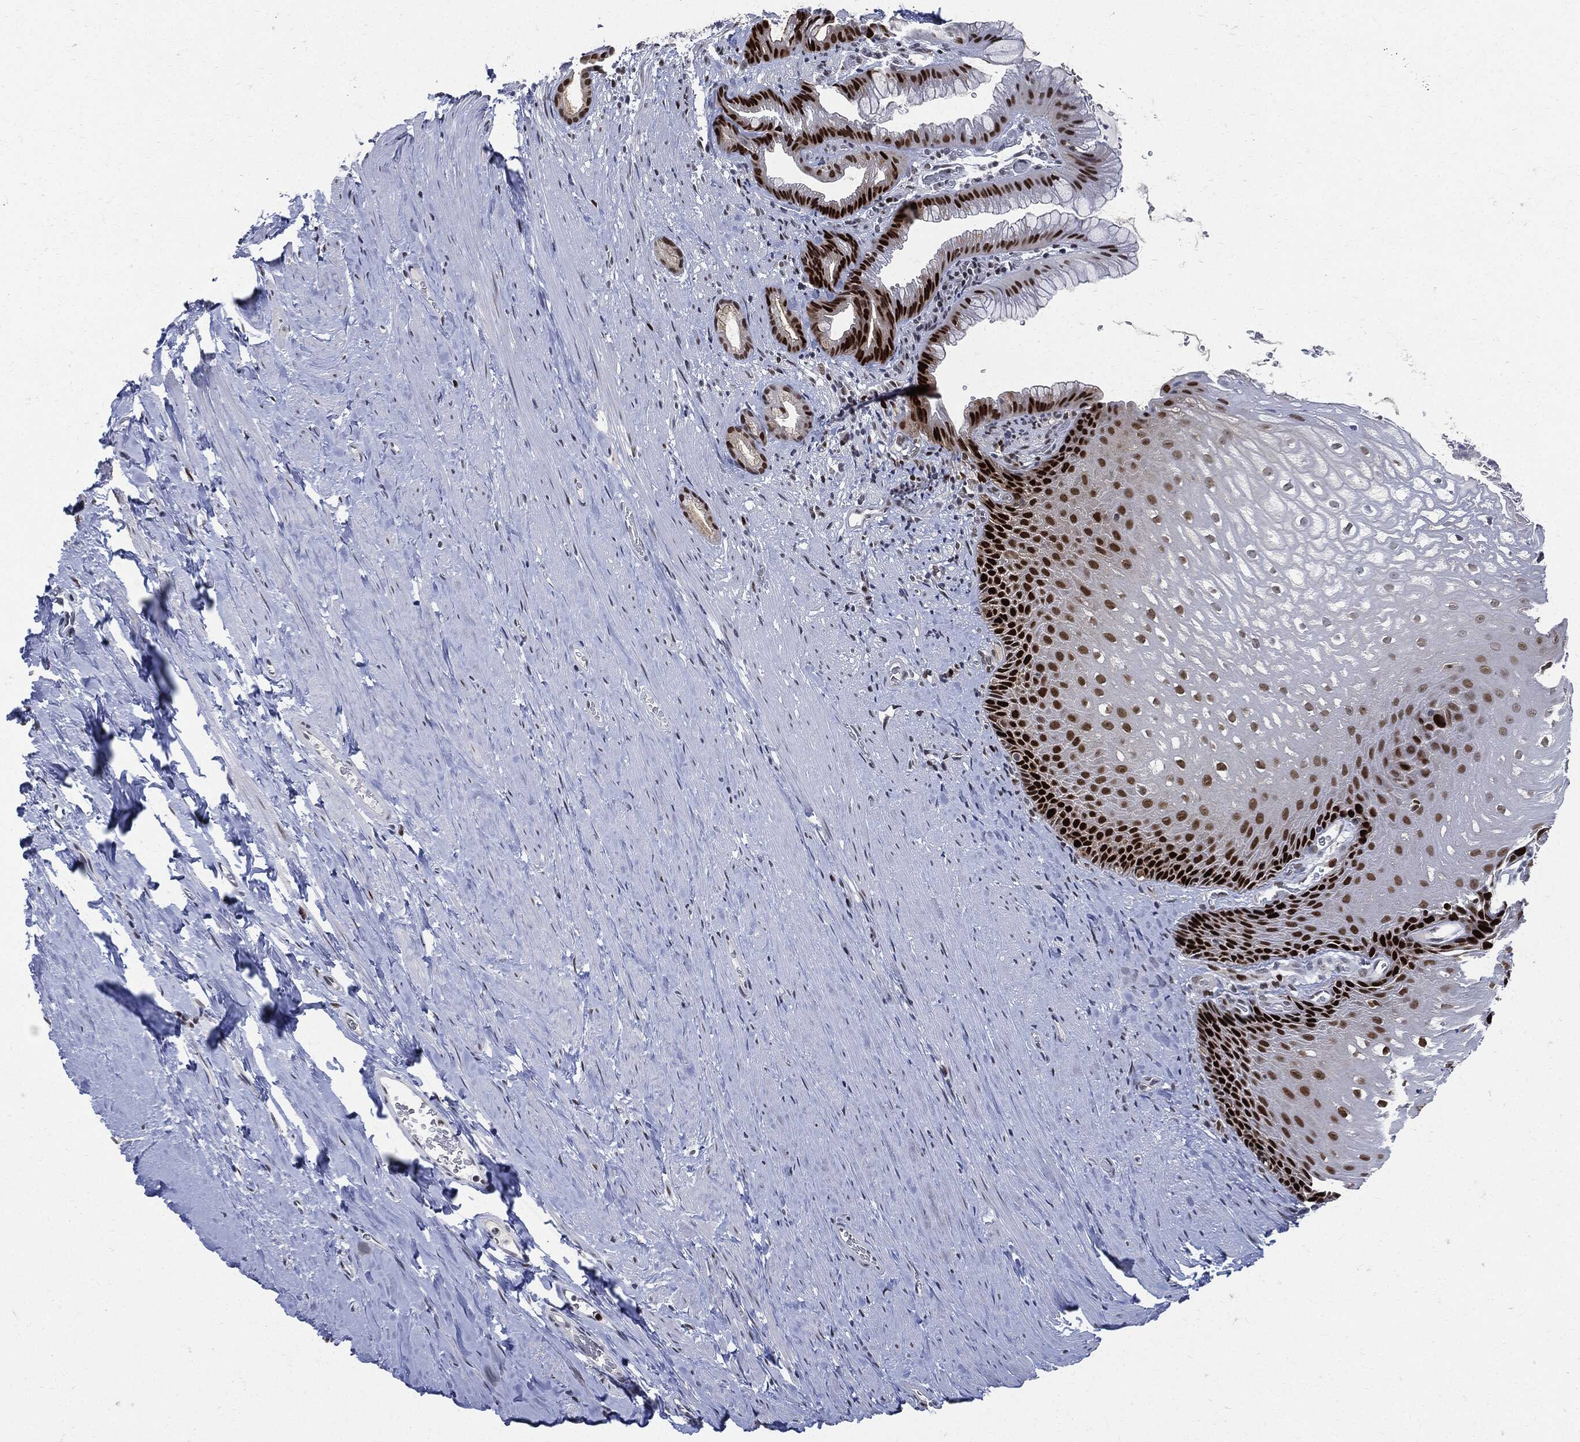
{"staining": {"intensity": "strong", "quantity": "25%-75%", "location": "nuclear"}, "tissue": "esophagus", "cell_type": "Squamous epithelial cells", "image_type": "normal", "snomed": [{"axis": "morphology", "description": "Normal tissue, NOS"}, {"axis": "topography", "description": "Esophagus"}], "caption": "Protein expression analysis of normal esophagus reveals strong nuclear staining in about 25%-75% of squamous epithelial cells. Using DAB (3,3'-diaminobenzidine) (brown) and hematoxylin (blue) stains, captured at high magnification using brightfield microscopy.", "gene": "PCNA", "patient": {"sex": "male", "age": 64}}